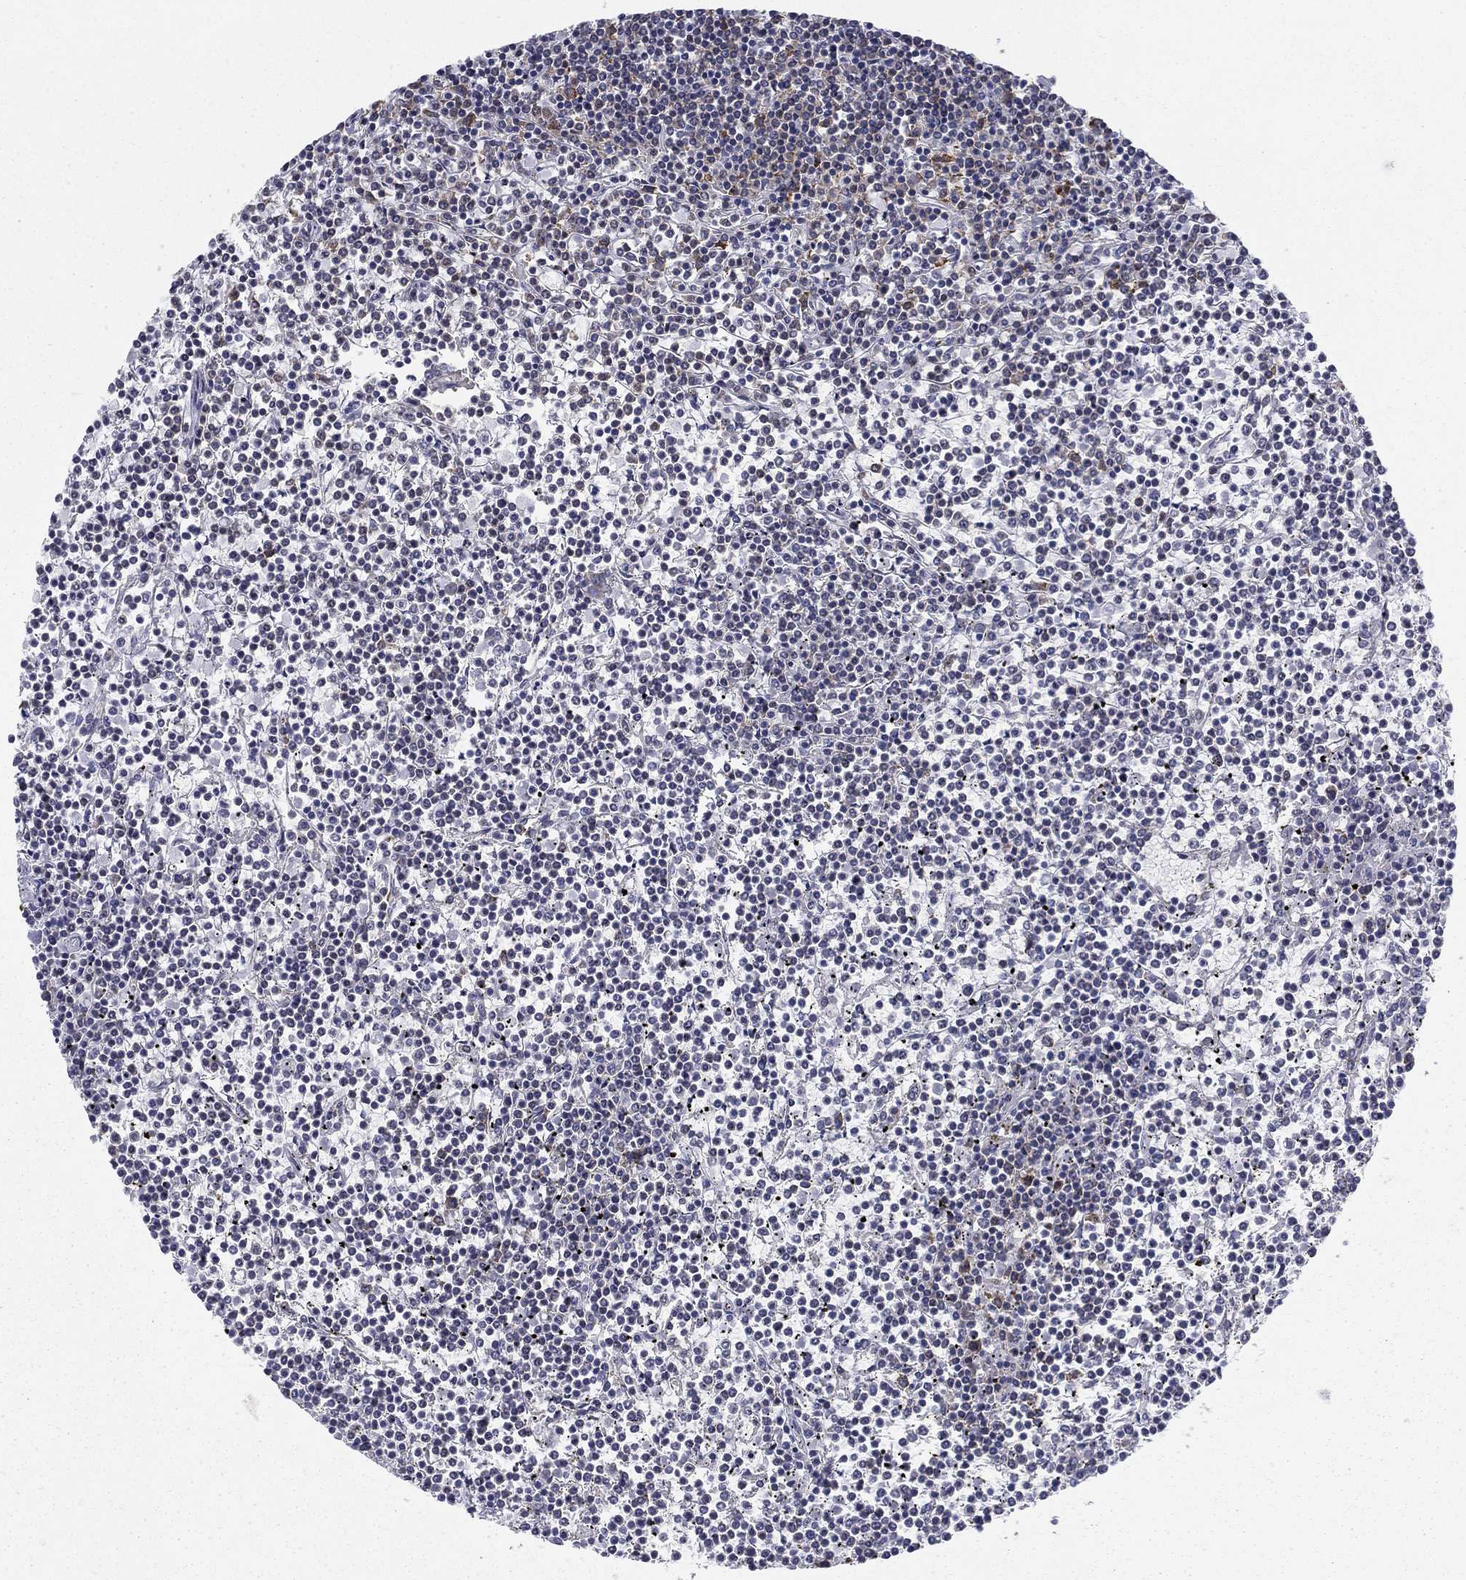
{"staining": {"intensity": "negative", "quantity": "none", "location": "none"}, "tissue": "lymphoma", "cell_type": "Tumor cells", "image_type": "cancer", "snomed": [{"axis": "morphology", "description": "Malignant lymphoma, non-Hodgkin's type, Low grade"}, {"axis": "topography", "description": "Spleen"}], "caption": "Immunohistochemistry (IHC) histopathology image of neoplastic tissue: human lymphoma stained with DAB displays no significant protein expression in tumor cells.", "gene": "FXR1", "patient": {"sex": "female", "age": 19}}